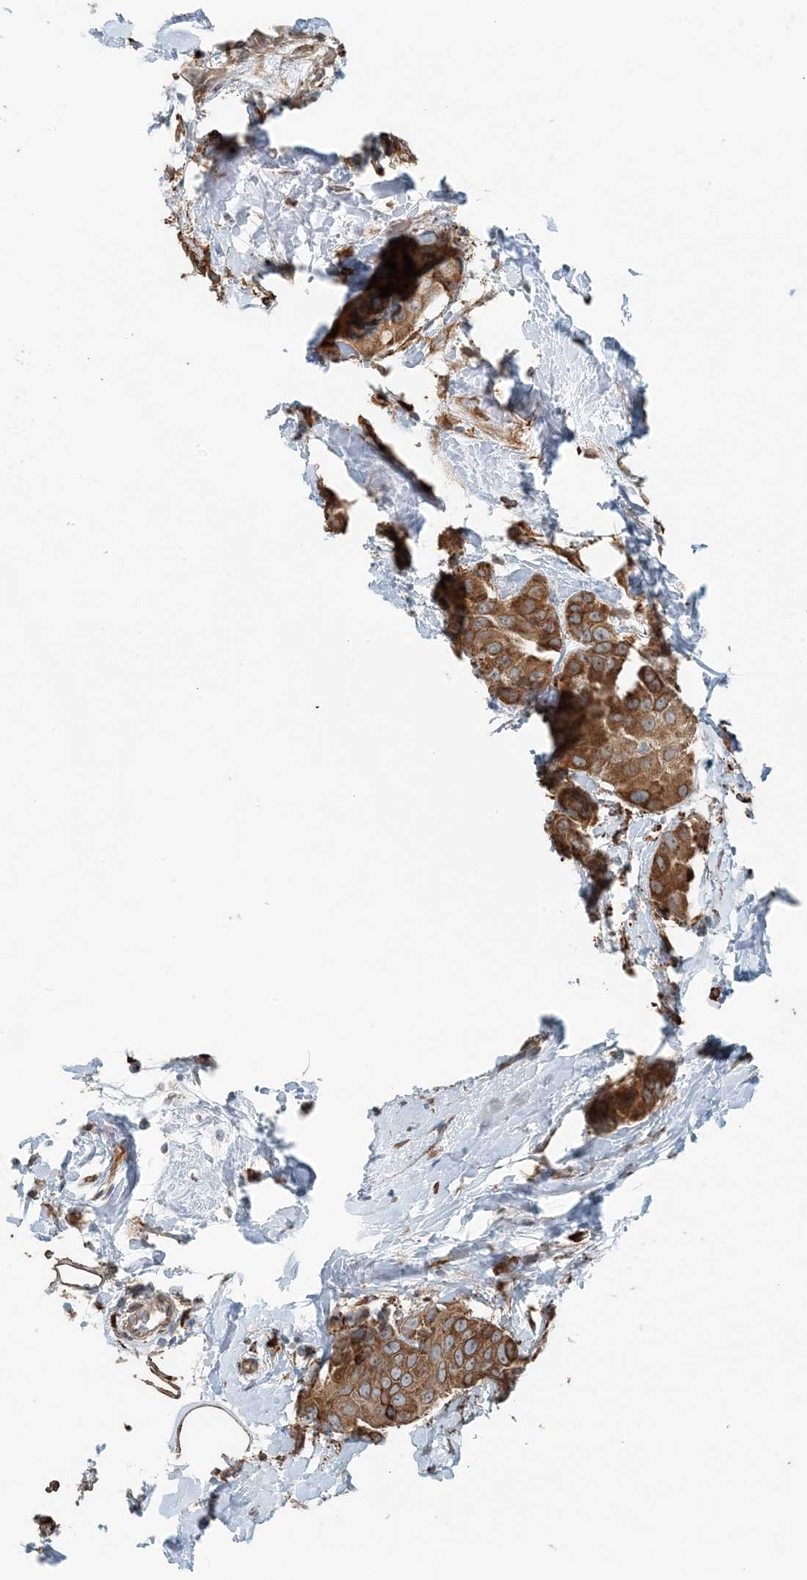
{"staining": {"intensity": "moderate", "quantity": ">75%", "location": "cytoplasmic/membranous"}, "tissue": "breast cancer", "cell_type": "Tumor cells", "image_type": "cancer", "snomed": [{"axis": "morphology", "description": "Normal tissue, NOS"}, {"axis": "morphology", "description": "Duct carcinoma"}, {"axis": "topography", "description": "Breast"}], "caption": "Protein staining of breast cancer tissue displays moderate cytoplasmic/membranous staining in about >75% of tumor cells. (Brightfield microscopy of DAB IHC at high magnification).", "gene": "CERKL", "patient": {"sex": "female", "age": 39}}